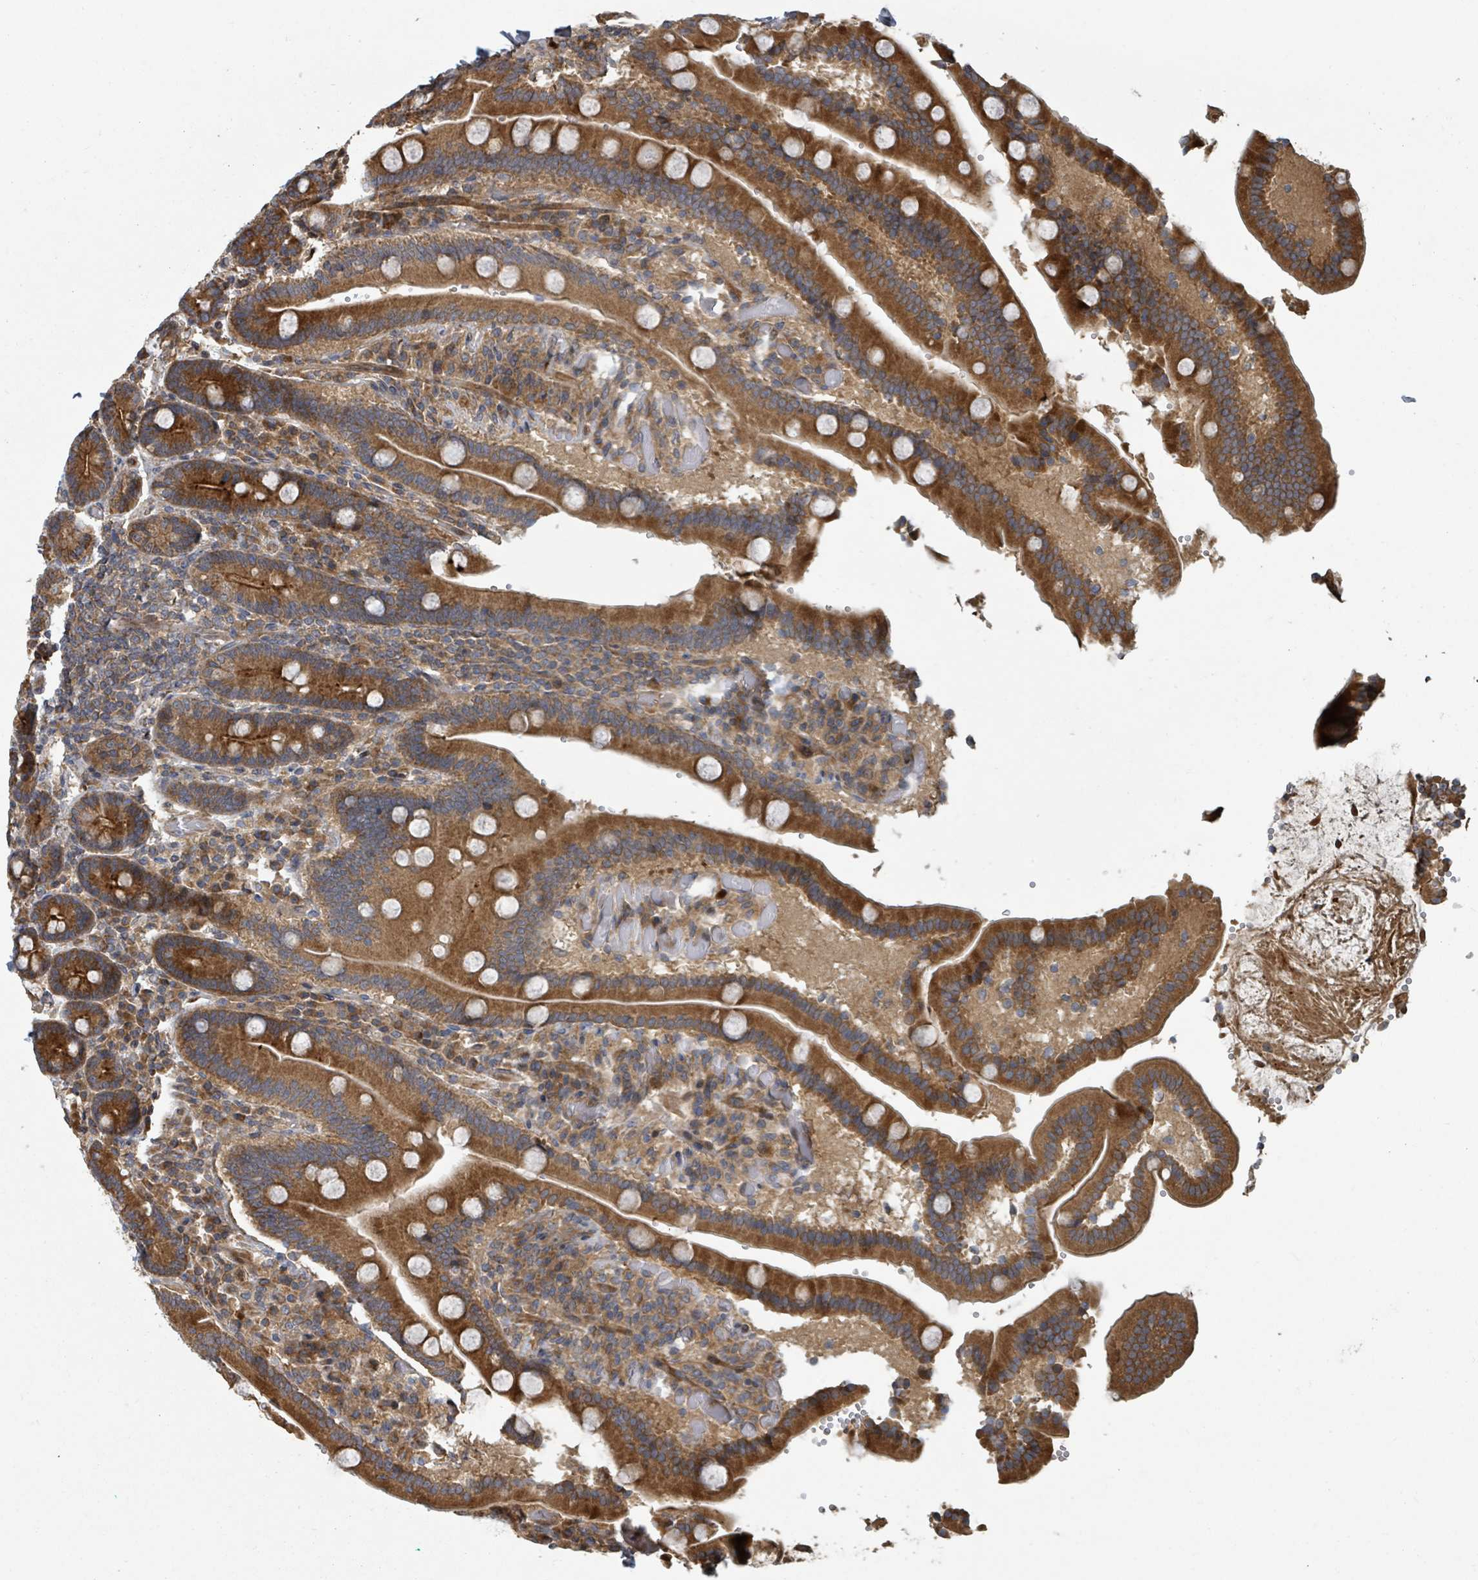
{"staining": {"intensity": "strong", "quantity": ">75%", "location": "cytoplasmic/membranous"}, "tissue": "duodenum", "cell_type": "Glandular cells", "image_type": "normal", "snomed": [{"axis": "morphology", "description": "Normal tissue, NOS"}, {"axis": "topography", "description": "Duodenum"}], "caption": "Unremarkable duodenum demonstrates strong cytoplasmic/membranous positivity in about >75% of glandular cells.", "gene": "DPM1", "patient": {"sex": "female", "age": 62}}